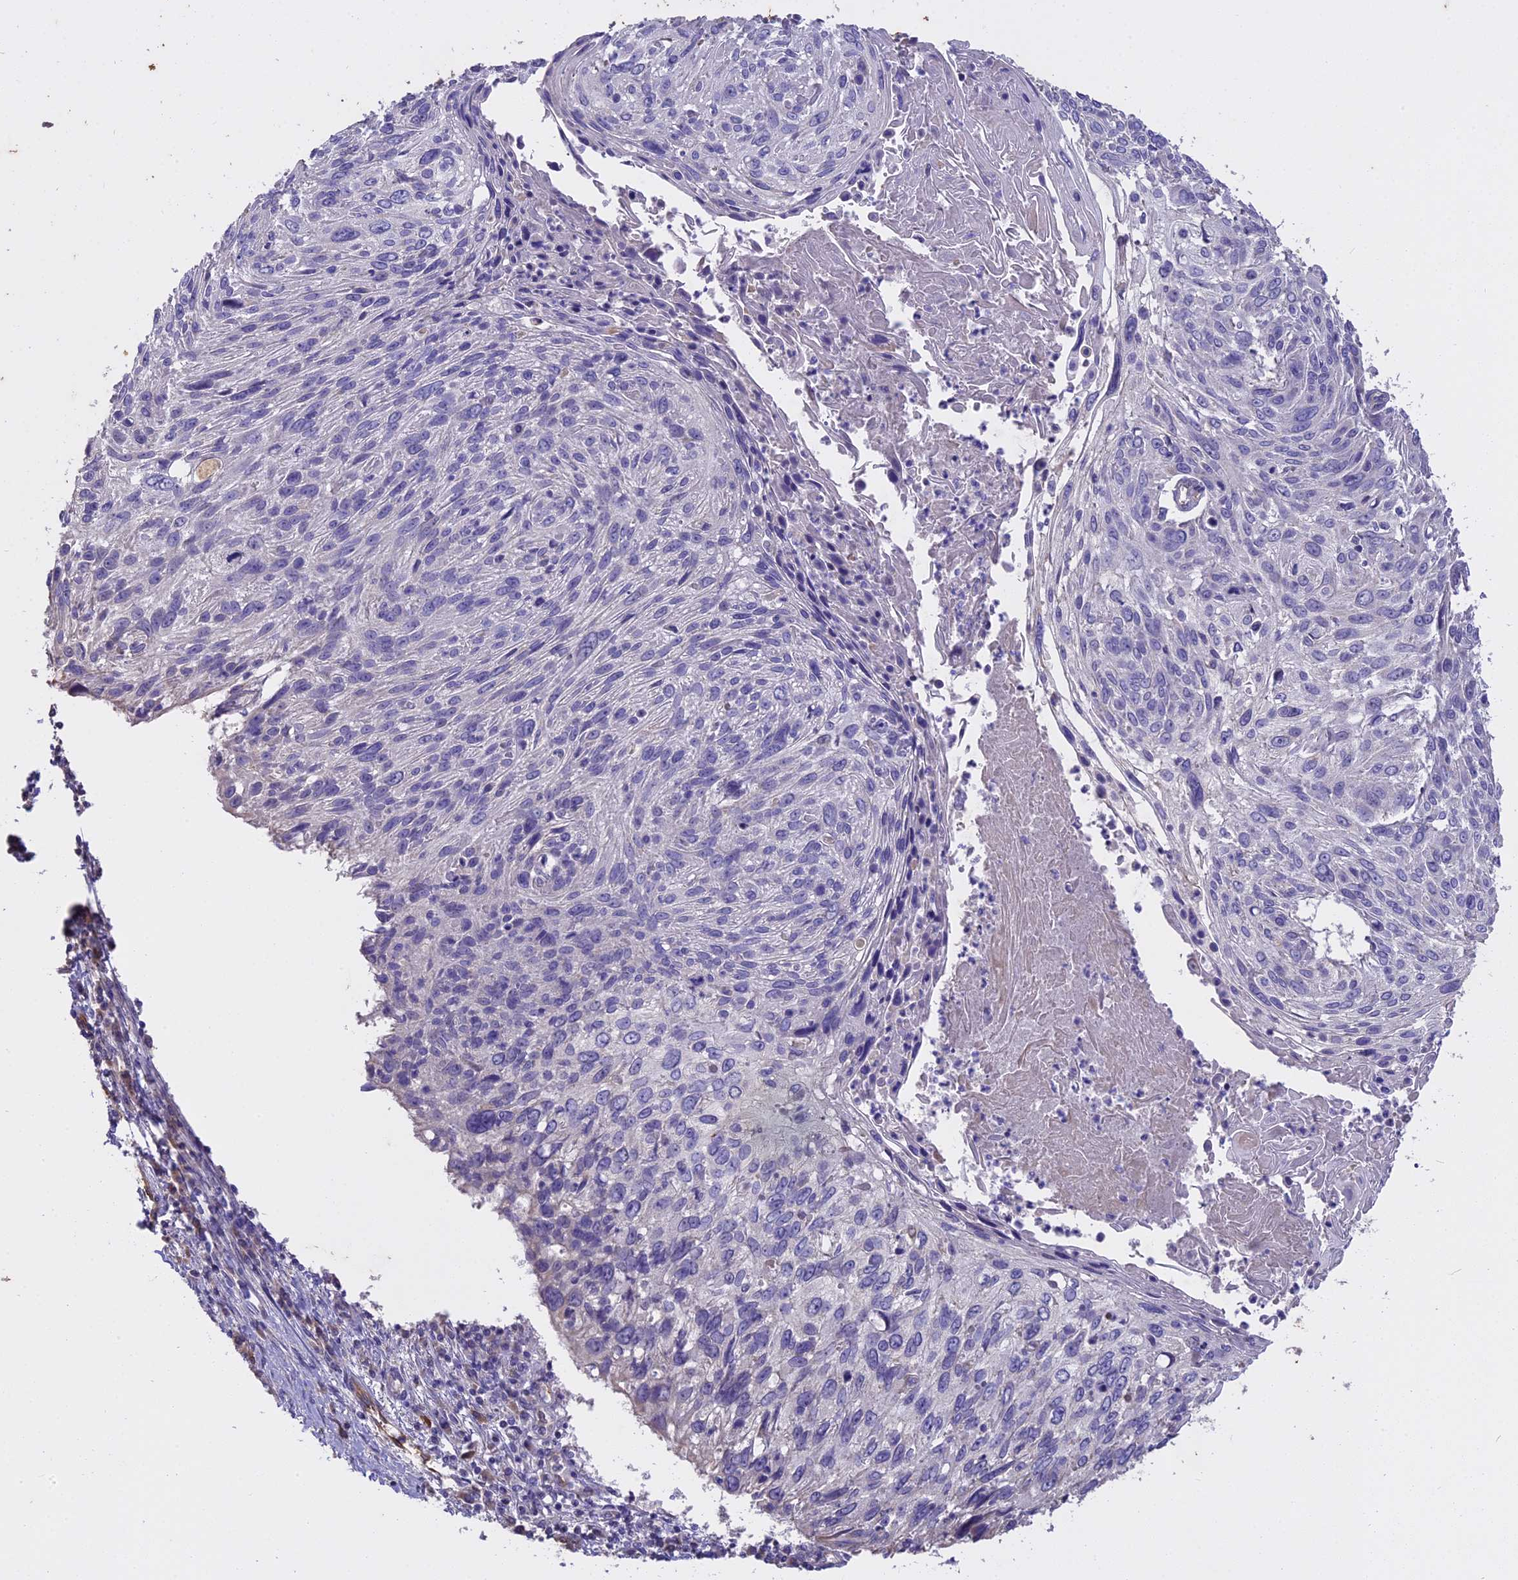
{"staining": {"intensity": "negative", "quantity": "none", "location": "none"}, "tissue": "cervical cancer", "cell_type": "Tumor cells", "image_type": "cancer", "snomed": [{"axis": "morphology", "description": "Squamous cell carcinoma, NOS"}, {"axis": "topography", "description": "Cervix"}], "caption": "Tumor cells are negative for brown protein staining in cervical cancer.", "gene": "WFDC2", "patient": {"sex": "female", "age": 51}}